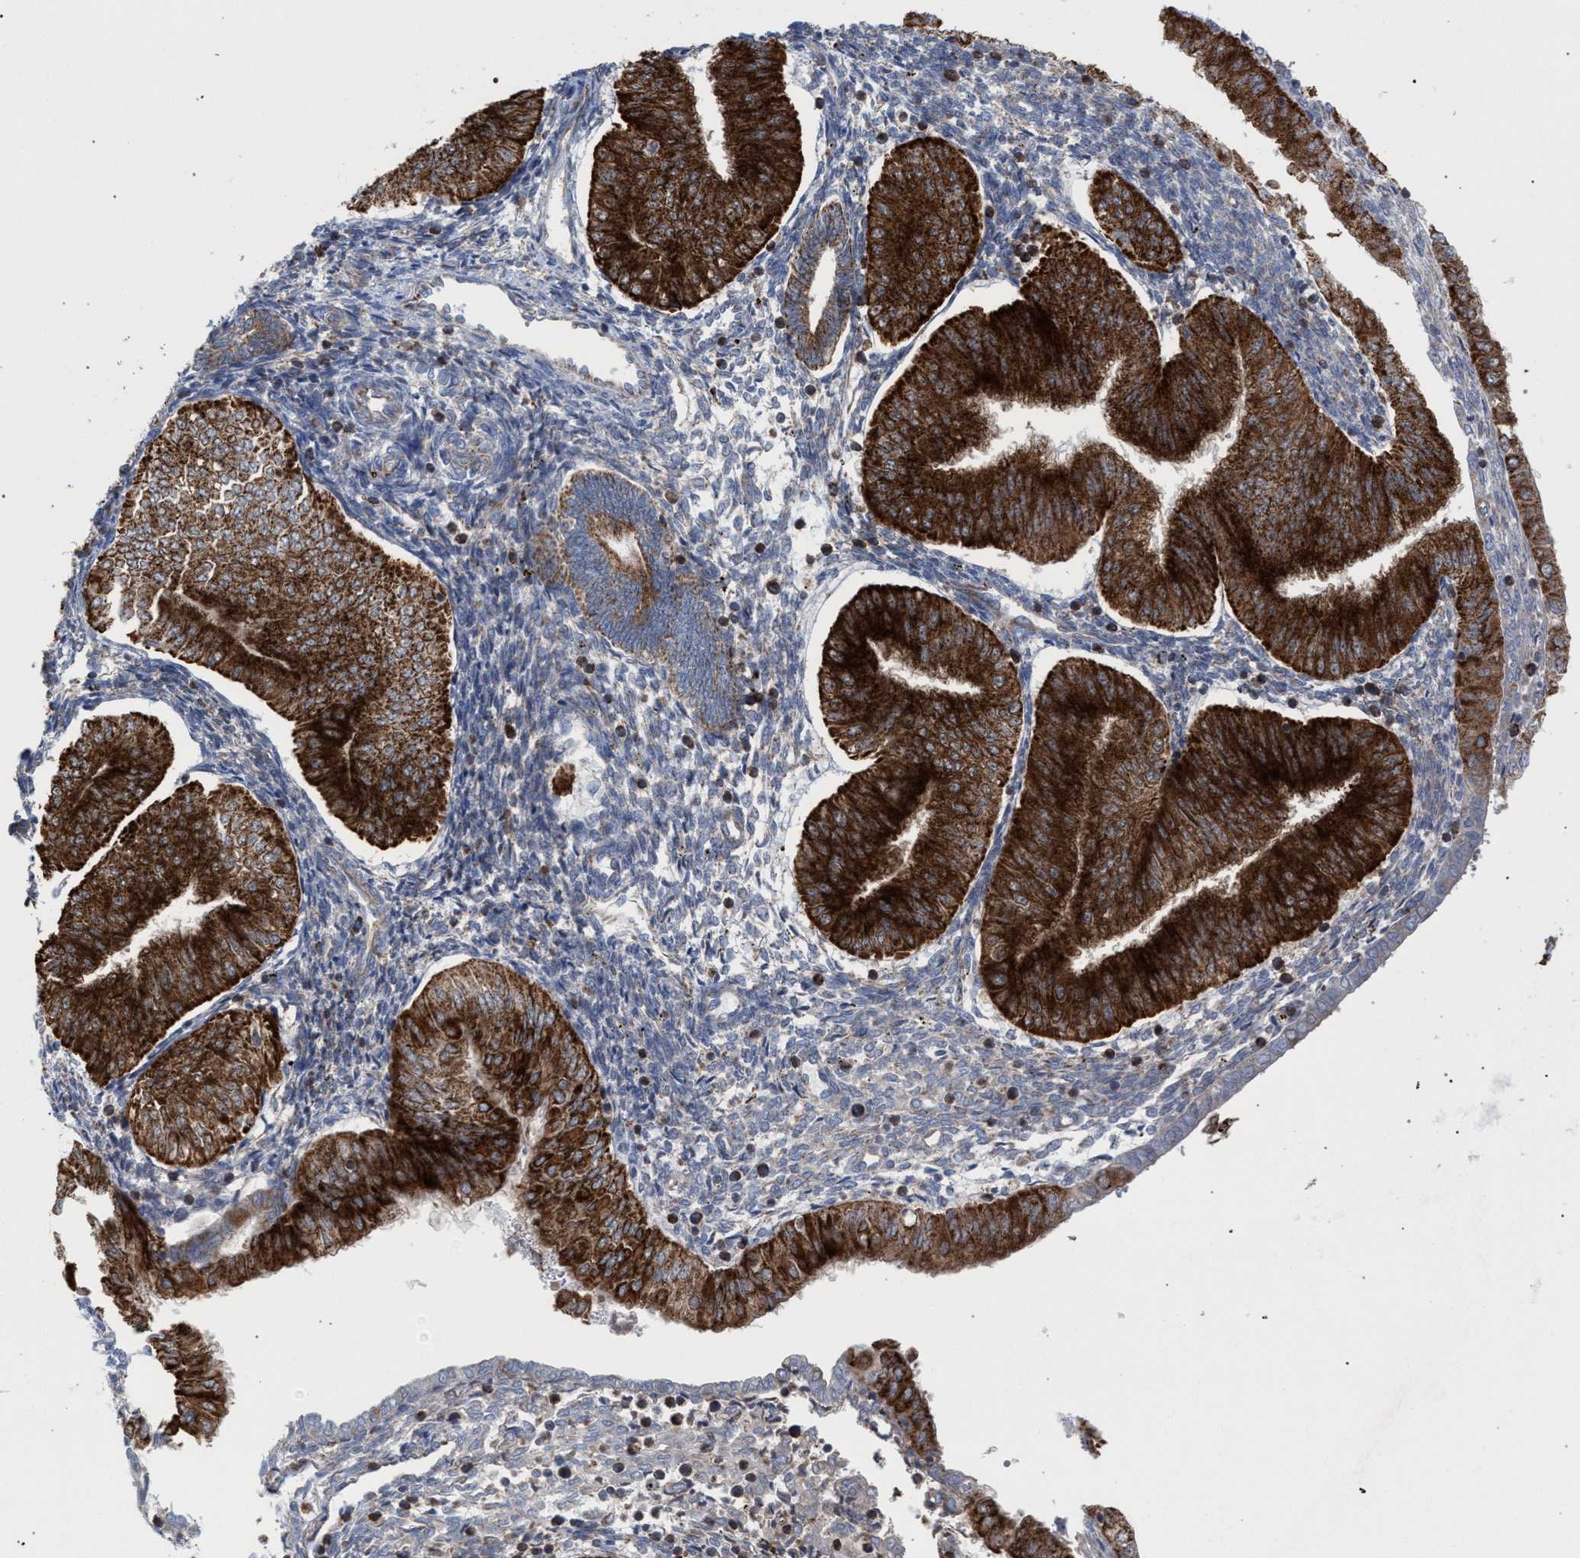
{"staining": {"intensity": "strong", "quantity": ">75%", "location": "cytoplasmic/membranous"}, "tissue": "endometrial cancer", "cell_type": "Tumor cells", "image_type": "cancer", "snomed": [{"axis": "morphology", "description": "Normal tissue, NOS"}, {"axis": "morphology", "description": "Adenocarcinoma, NOS"}, {"axis": "topography", "description": "Endometrium"}], "caption": "IHC of adenocarcinoma (endometrial) demonstrates high levels of strong cytoplasmic/membranous expression in approximately >75% of tumor cells.", "gene": "ECI2", "patient": {"sex": "female", "age": 53}}